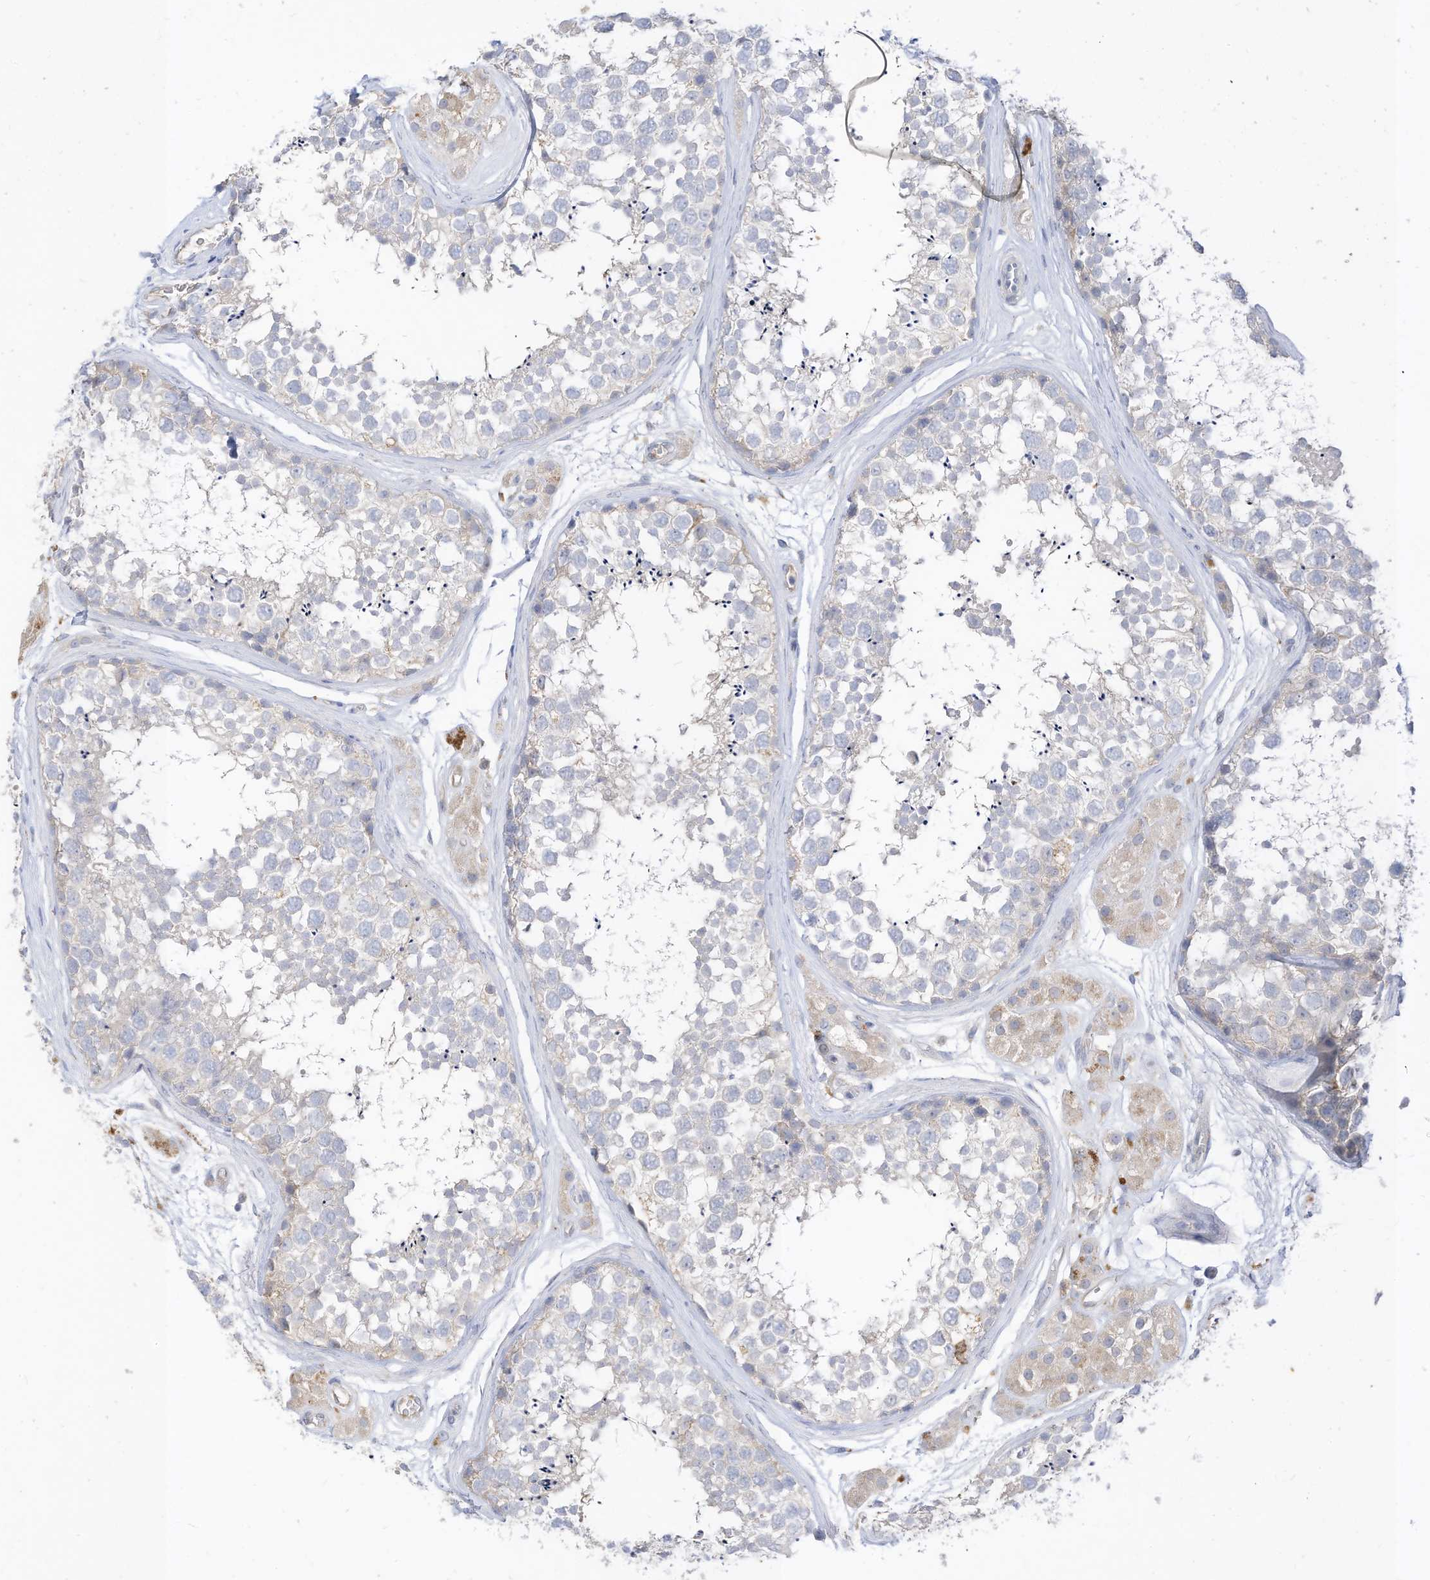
{"staining": {"intensity": "weak", "quantity": "<25%", "location": "cytoplasmic/membranous"}, "tissue": "testis", "cell_type": "Cells in seminiferous ducts", "image_type": "normal", "snomed": [{"axis": "morphology", "description": "Normal tissue, NOS"}, {"axis": "topography", "description": "Testis"}], "caption": "IHC histopathology image of normal human testis stained for a protein (brown), which displays no expression in cells in seminiferous ducts.", "gene": "RASA2", "patient": {"sex": "male", "age": 56}}